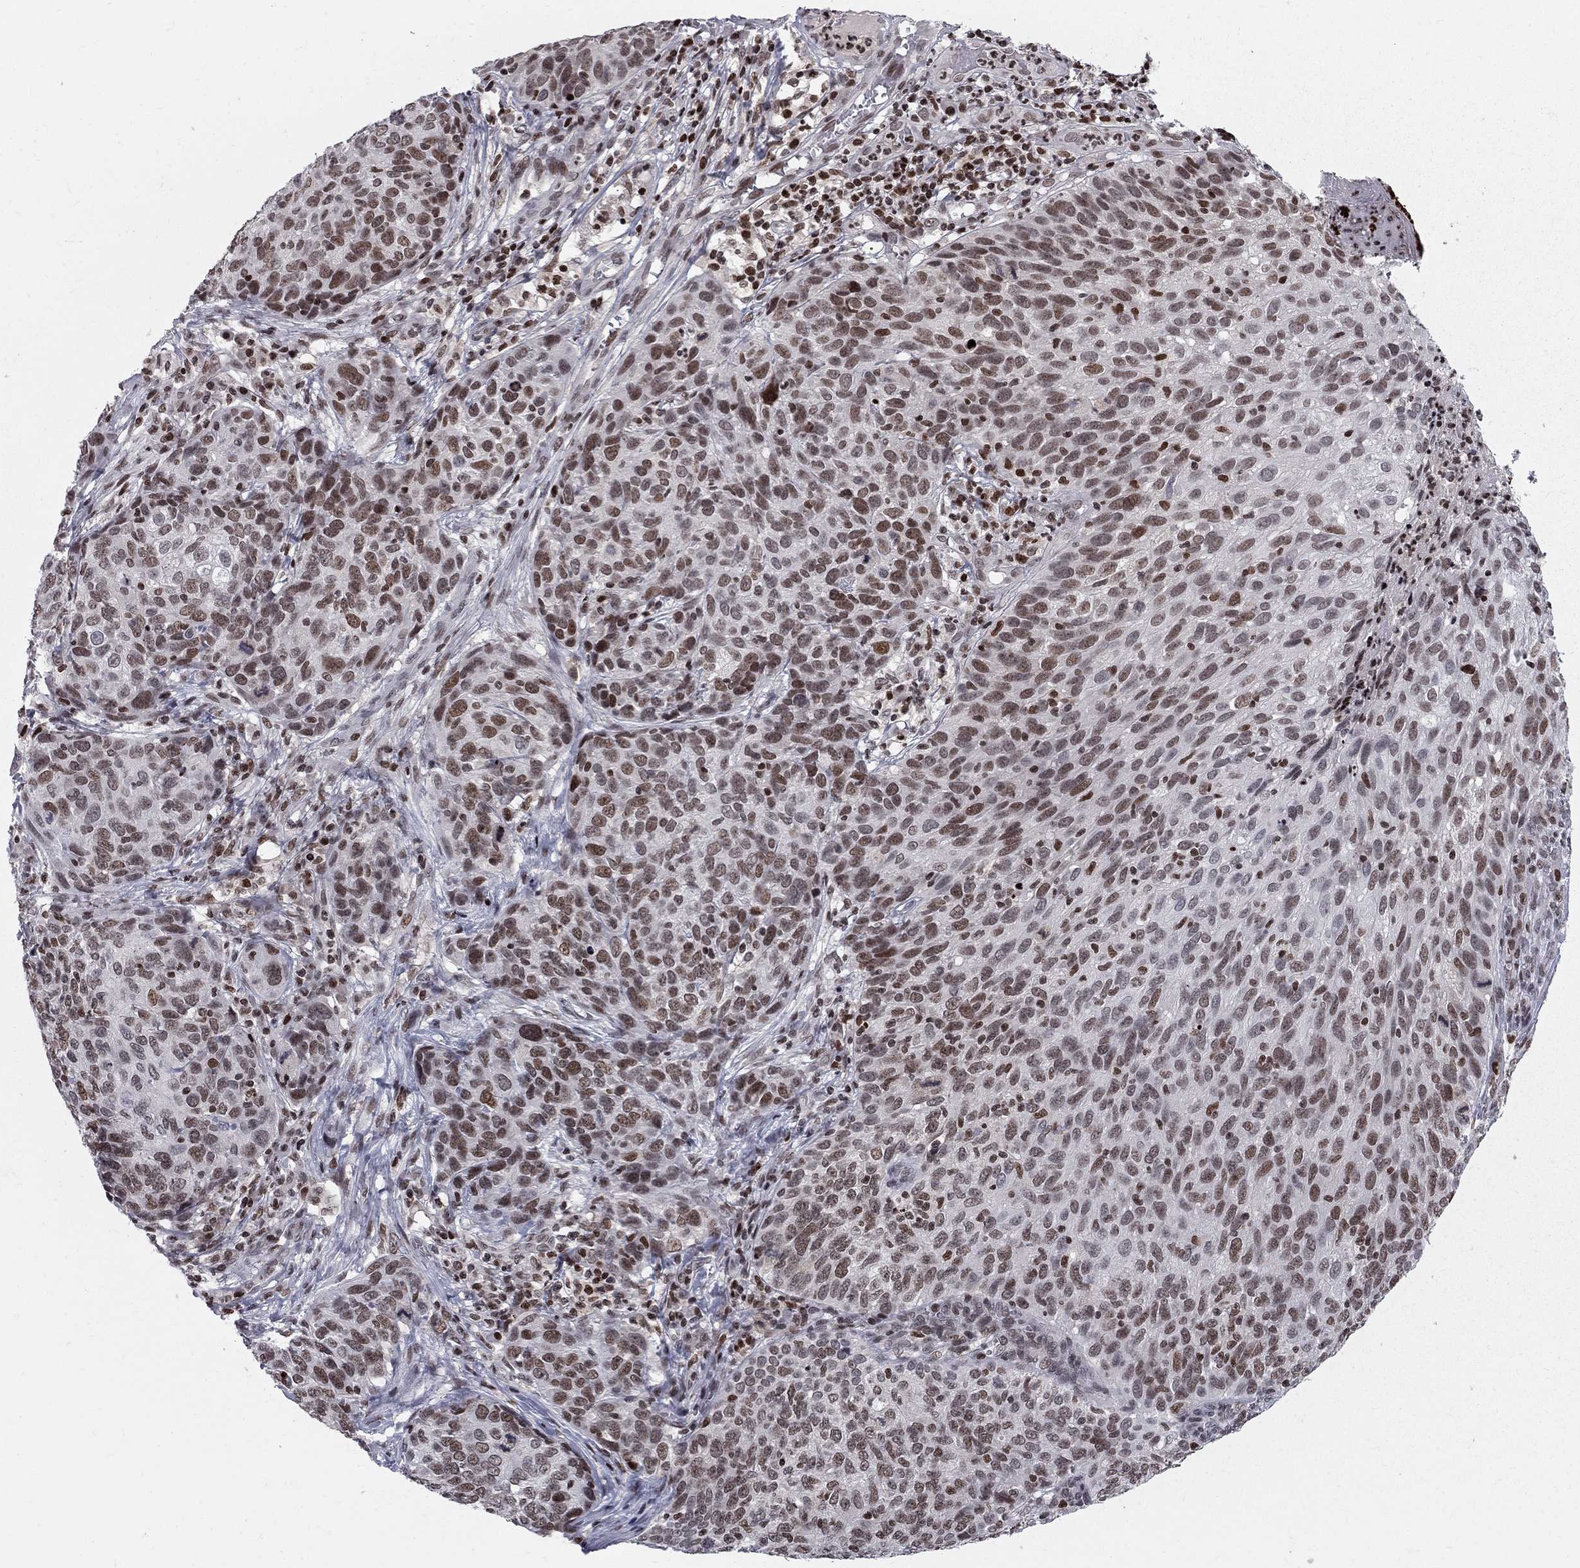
{"staining": {"intensity": "strong", "quantity": ">75%", "location": "nuclear"}, "tissue": "skin cancer", "cell_type": "Tumor cells", "image_type": "cancer", "snomed": [{"axis": "morphology", "description": "Squamous cell carcinoma, NOS"}, {"axis": "topography", "description": "Skin"}], "caption": "Skin cancer tissue shows strong nuclear staining in approximately >75% of tumor cells, visualized by immunohistochemistry. (brown staining indicates protein expression, while blue staining denotes nuclei).", "gene": "RNASEH2C", "patient": {"sex": "male", "age": 92}}